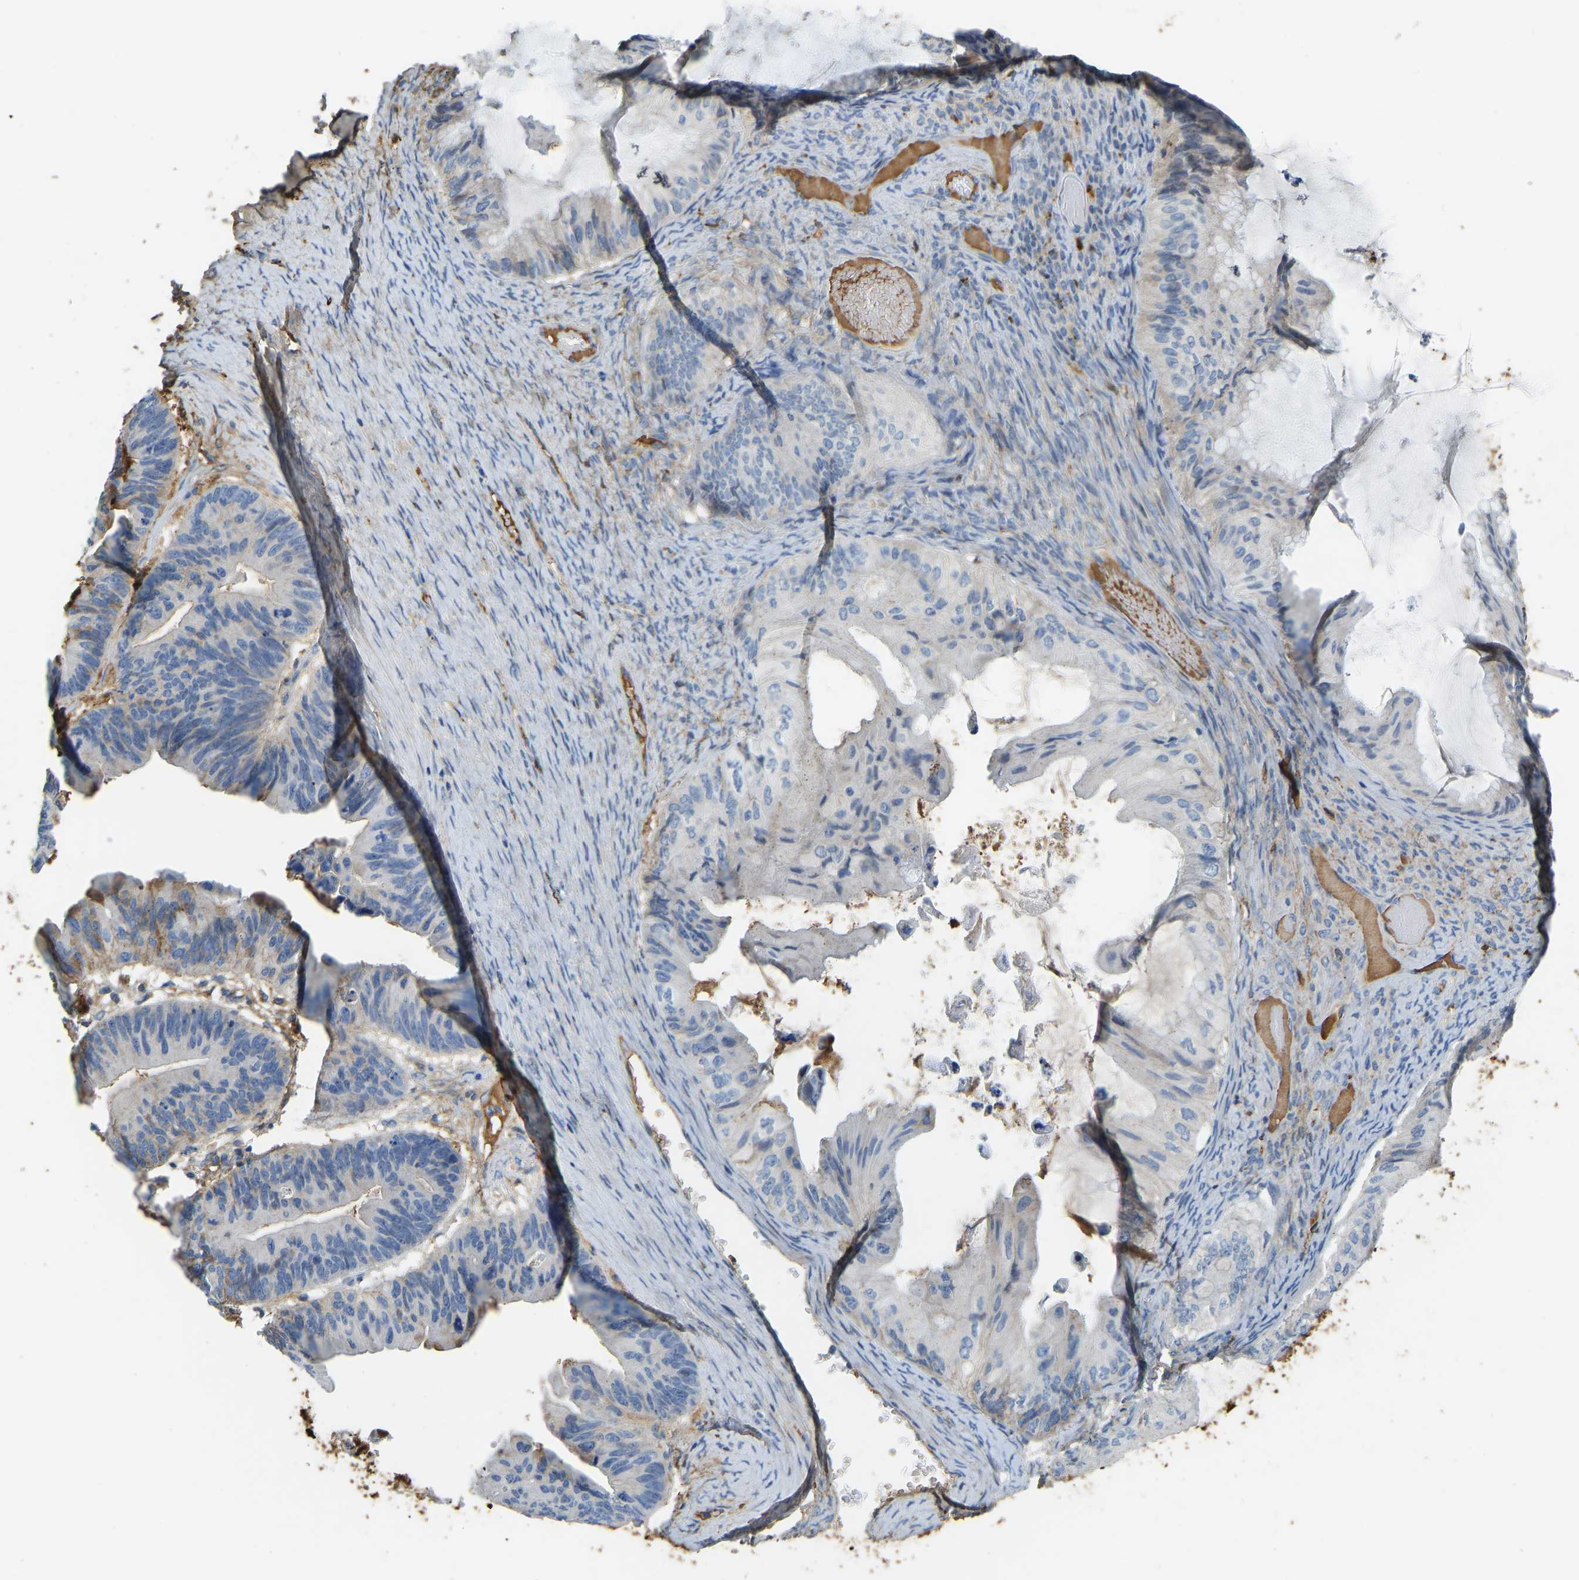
{"staining": {"intensity": "negative", "quantity": "none", "location": "none"}, "tissue": "ovarian cancer", "cell_type": "Tumor cells", "image_type": "cancer", "snomed": [{"axis": "morphology", "description": "Cystadenocarcinoma, mucinous, NOS"}, {"axis": "topography", "description": "Ovary"}], "caption": "Human ovarian cancer stained for a protein using immunohistochemistry shows no staining in tumor cells.", "gene": "THBS4", "patient": {"sex": "female", "age": 61}}